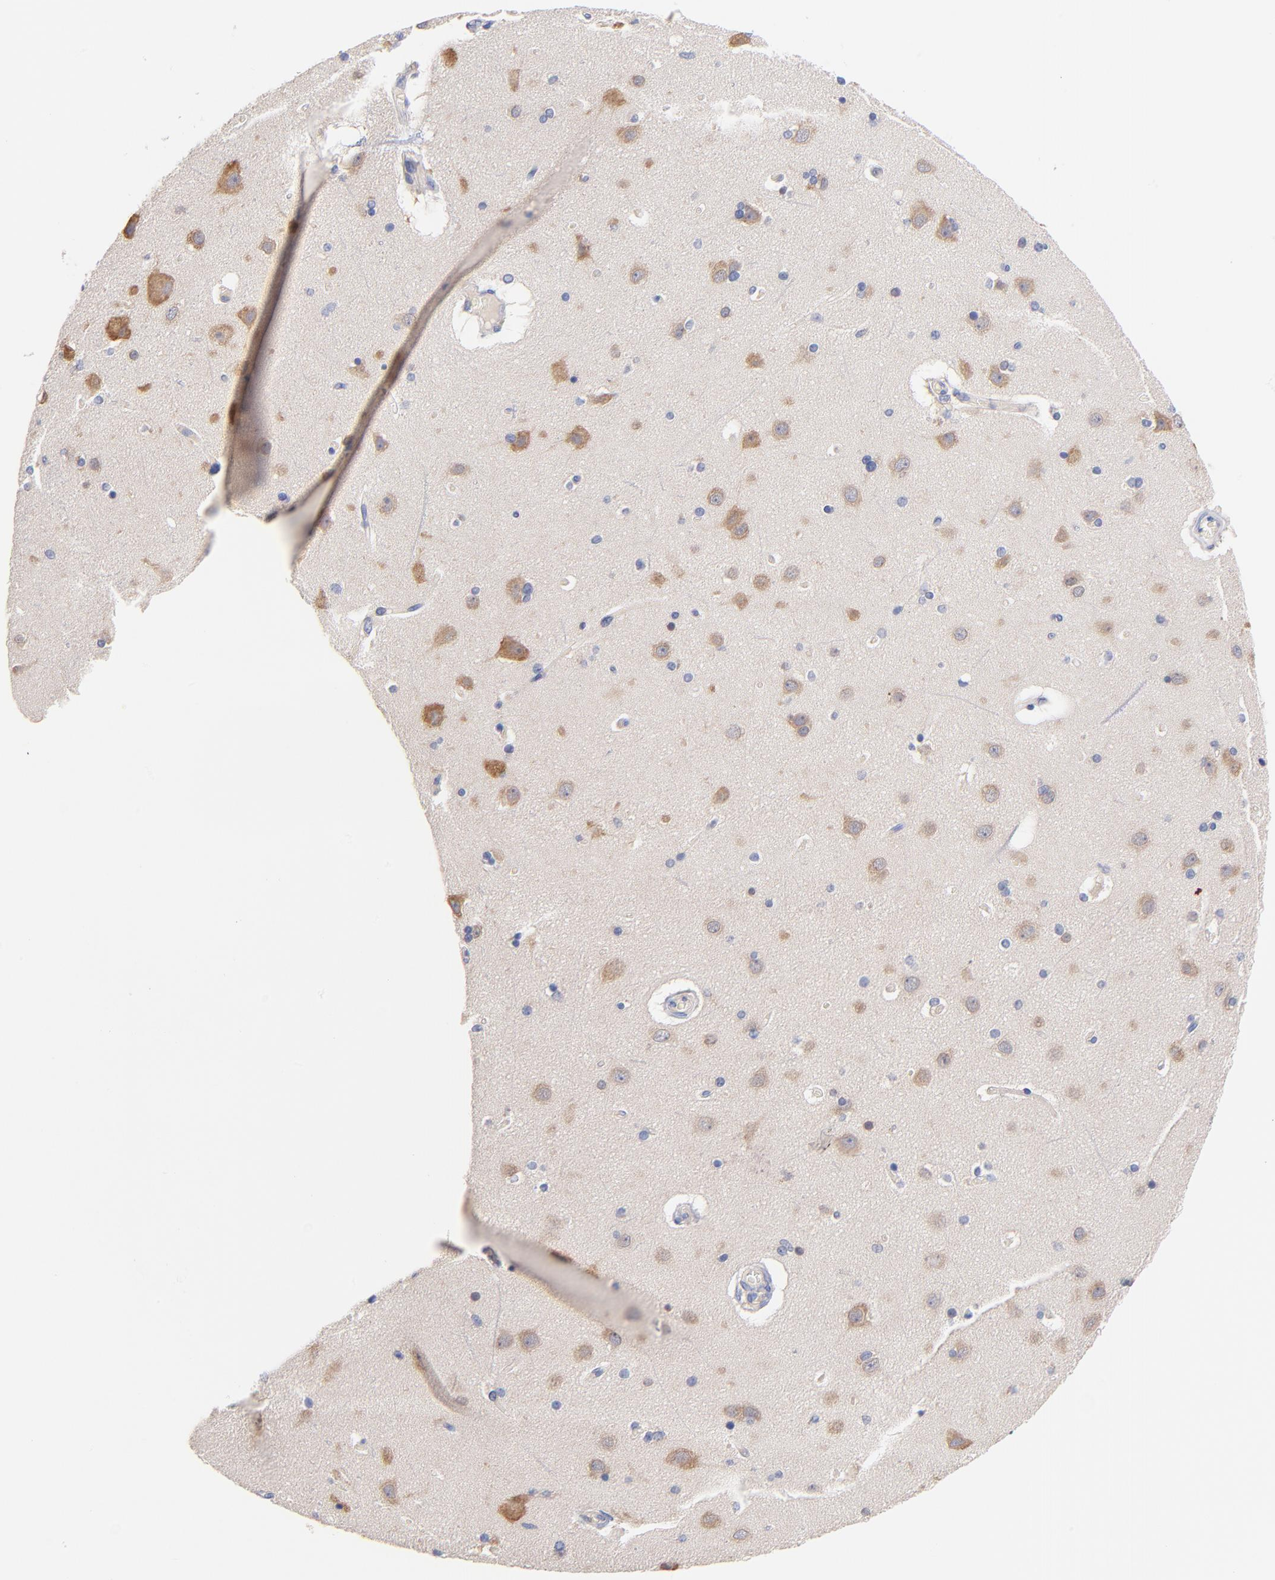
{"staining": {"intensity": "negative", "quantity": "none", "location": "none"}, "tissue": "cerebral cortex", "cell_type": "Endothelial cells", "image_type": "normal", "snomed": [{"axis": "morphology", "description": "Normal tissue, NOS"}, {"axis": "topography", "description": "Cerebral cortex"}], "caption": "The photomicrograph demonstrates no staining of endothelial cells in benign cerebral cortex.", "gene": "TNFRSF13C", "patient": {"sex": "female", "age": 54}}